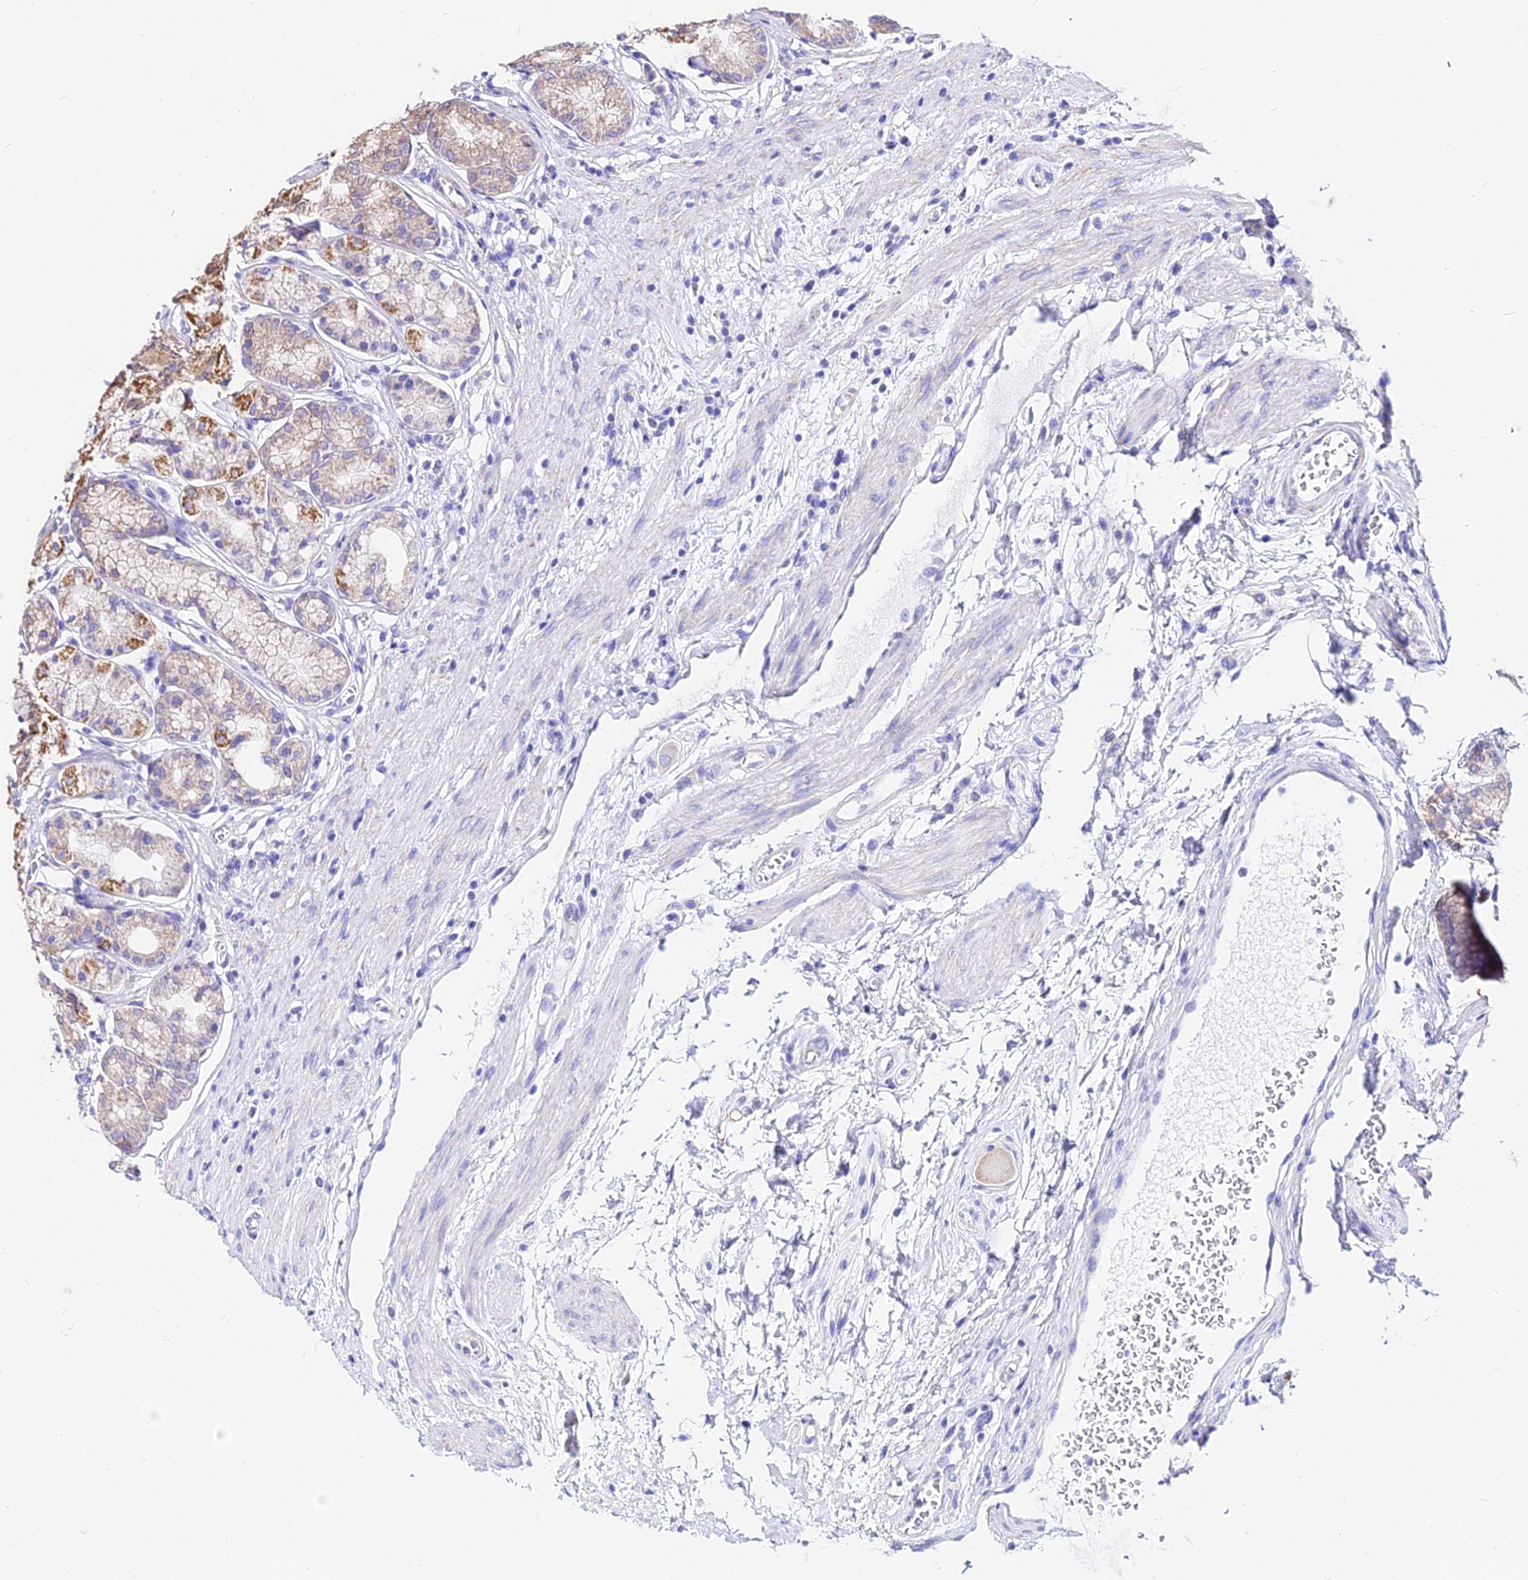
{"staining": {"intensity": "moderate", "quantity": "25%-75%", "location": "cytoplasmic/membranous"}, "tissue": "stomach", "cell_type": "Glandular cells", "image_type": "normal", "snomed": [{"axis": "morphology", "description": "Normal tissue, NOS"}, {"axis": "morphology", "description": "Adenocarcinoma, NOS"}, {"axis": "morphology", "description": "Adenocarcinoma, High grade"}, {"axis": "topography", "description": "Stomach, upper"}, {"axis": "topography", "description": "Stomach"}], "caption": "A high-resolution histopathology image shows immunohistochemistry staining of benign stomach, which reveals moderate cytoplasmic/membranous positivity in about 25%-75% of glandular cells.", "gene": "ZNF573", "patient": {"sex": "female", "age": 65}}